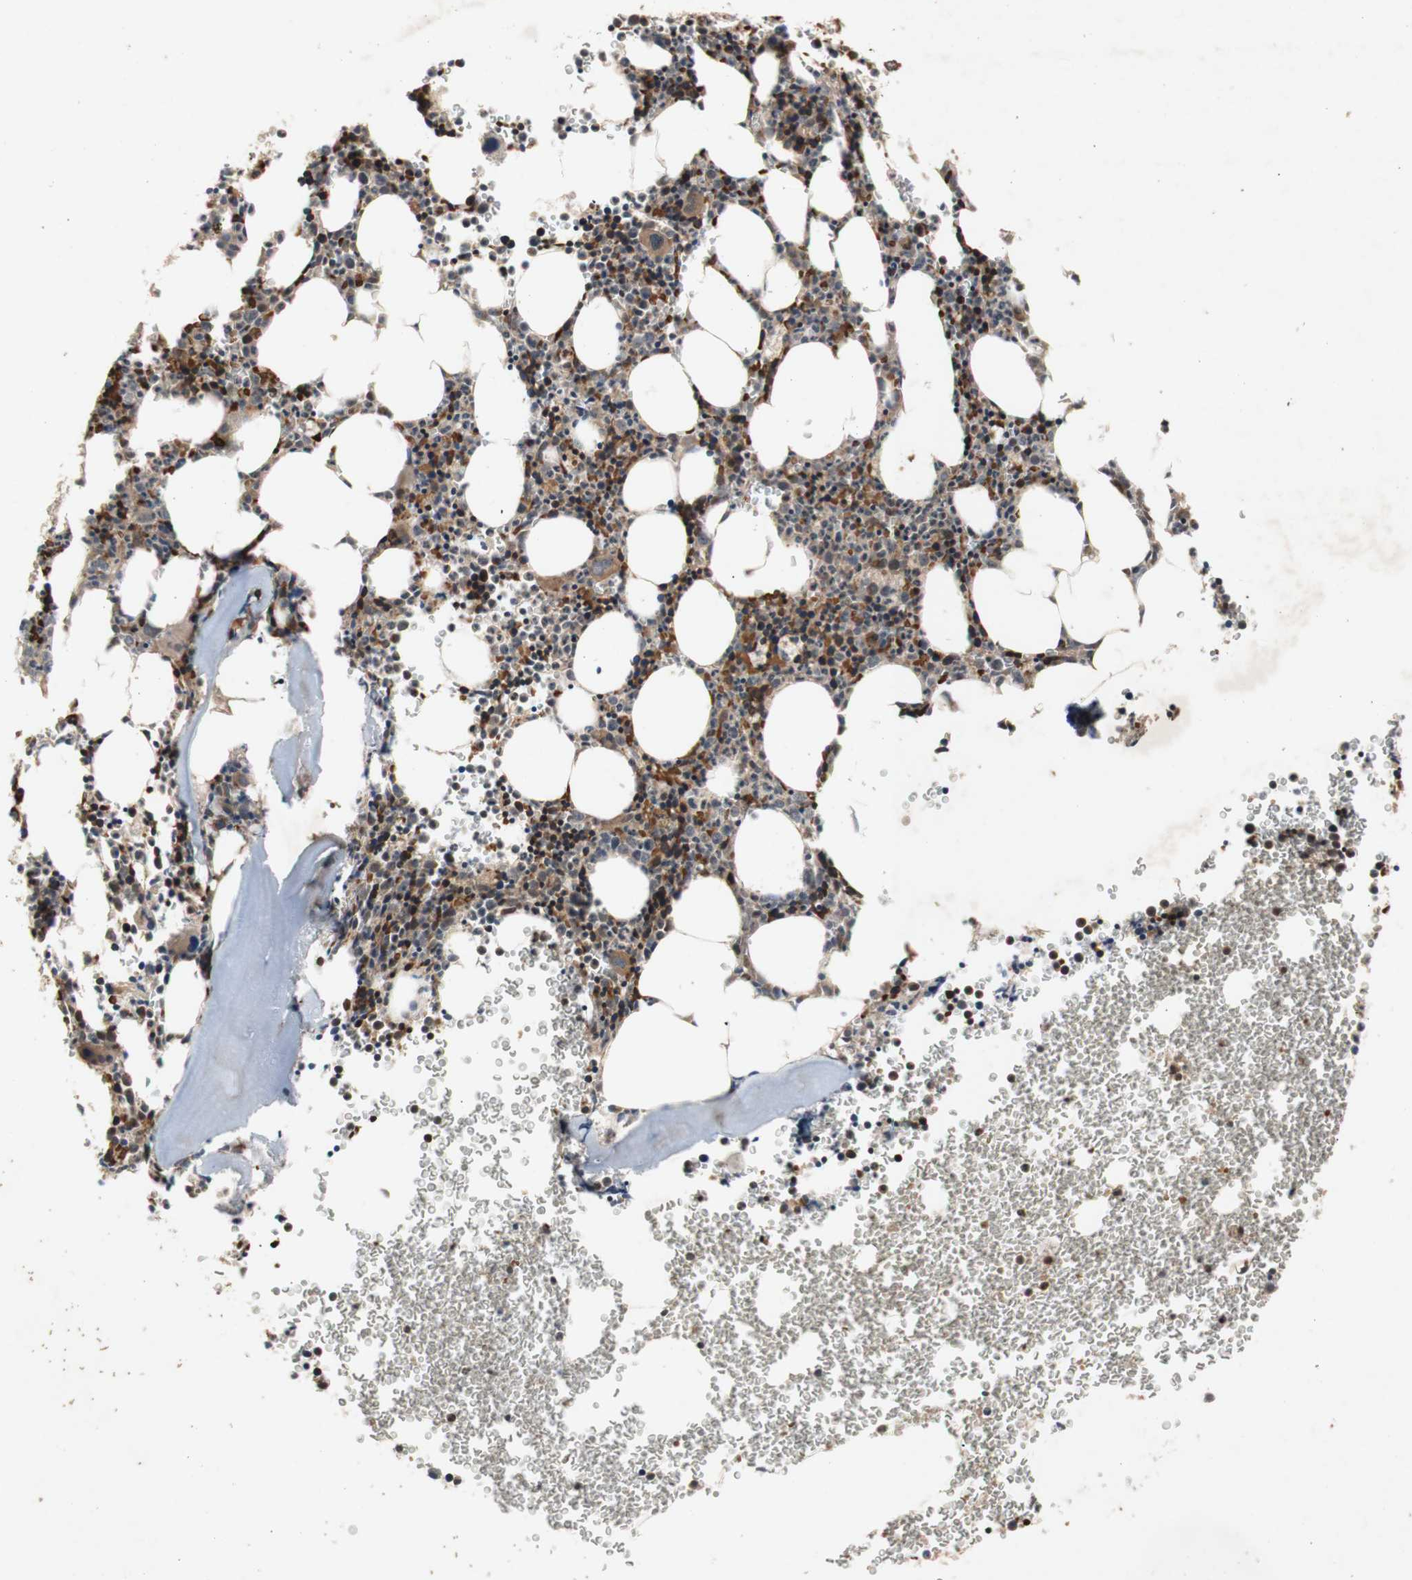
{"staining": {"intensity": "moderate", "quantity": ">75%", "location": "cytoplasmic/membranous"}, "tissue": "bone marrow", "cell_type": "Hematopoietic cells", "image_type": "normal", "snomed": [{"axis": "morphology", "description": "Normal tissue, NOS"}, {"axis": "morphology", "description": "Inflammation, NOS"}, {"axis": "topography", "description": "Bone marrow"}], "caption": "A micrograph showing moderate cytoplasmic/membranous positivity in about >75% of hematopoietic cells in benign bone marrow, as visualized by brown immunohistochemical staining.", "gene": "PKN1", "patient": {"sex": "female", "age": 61}}